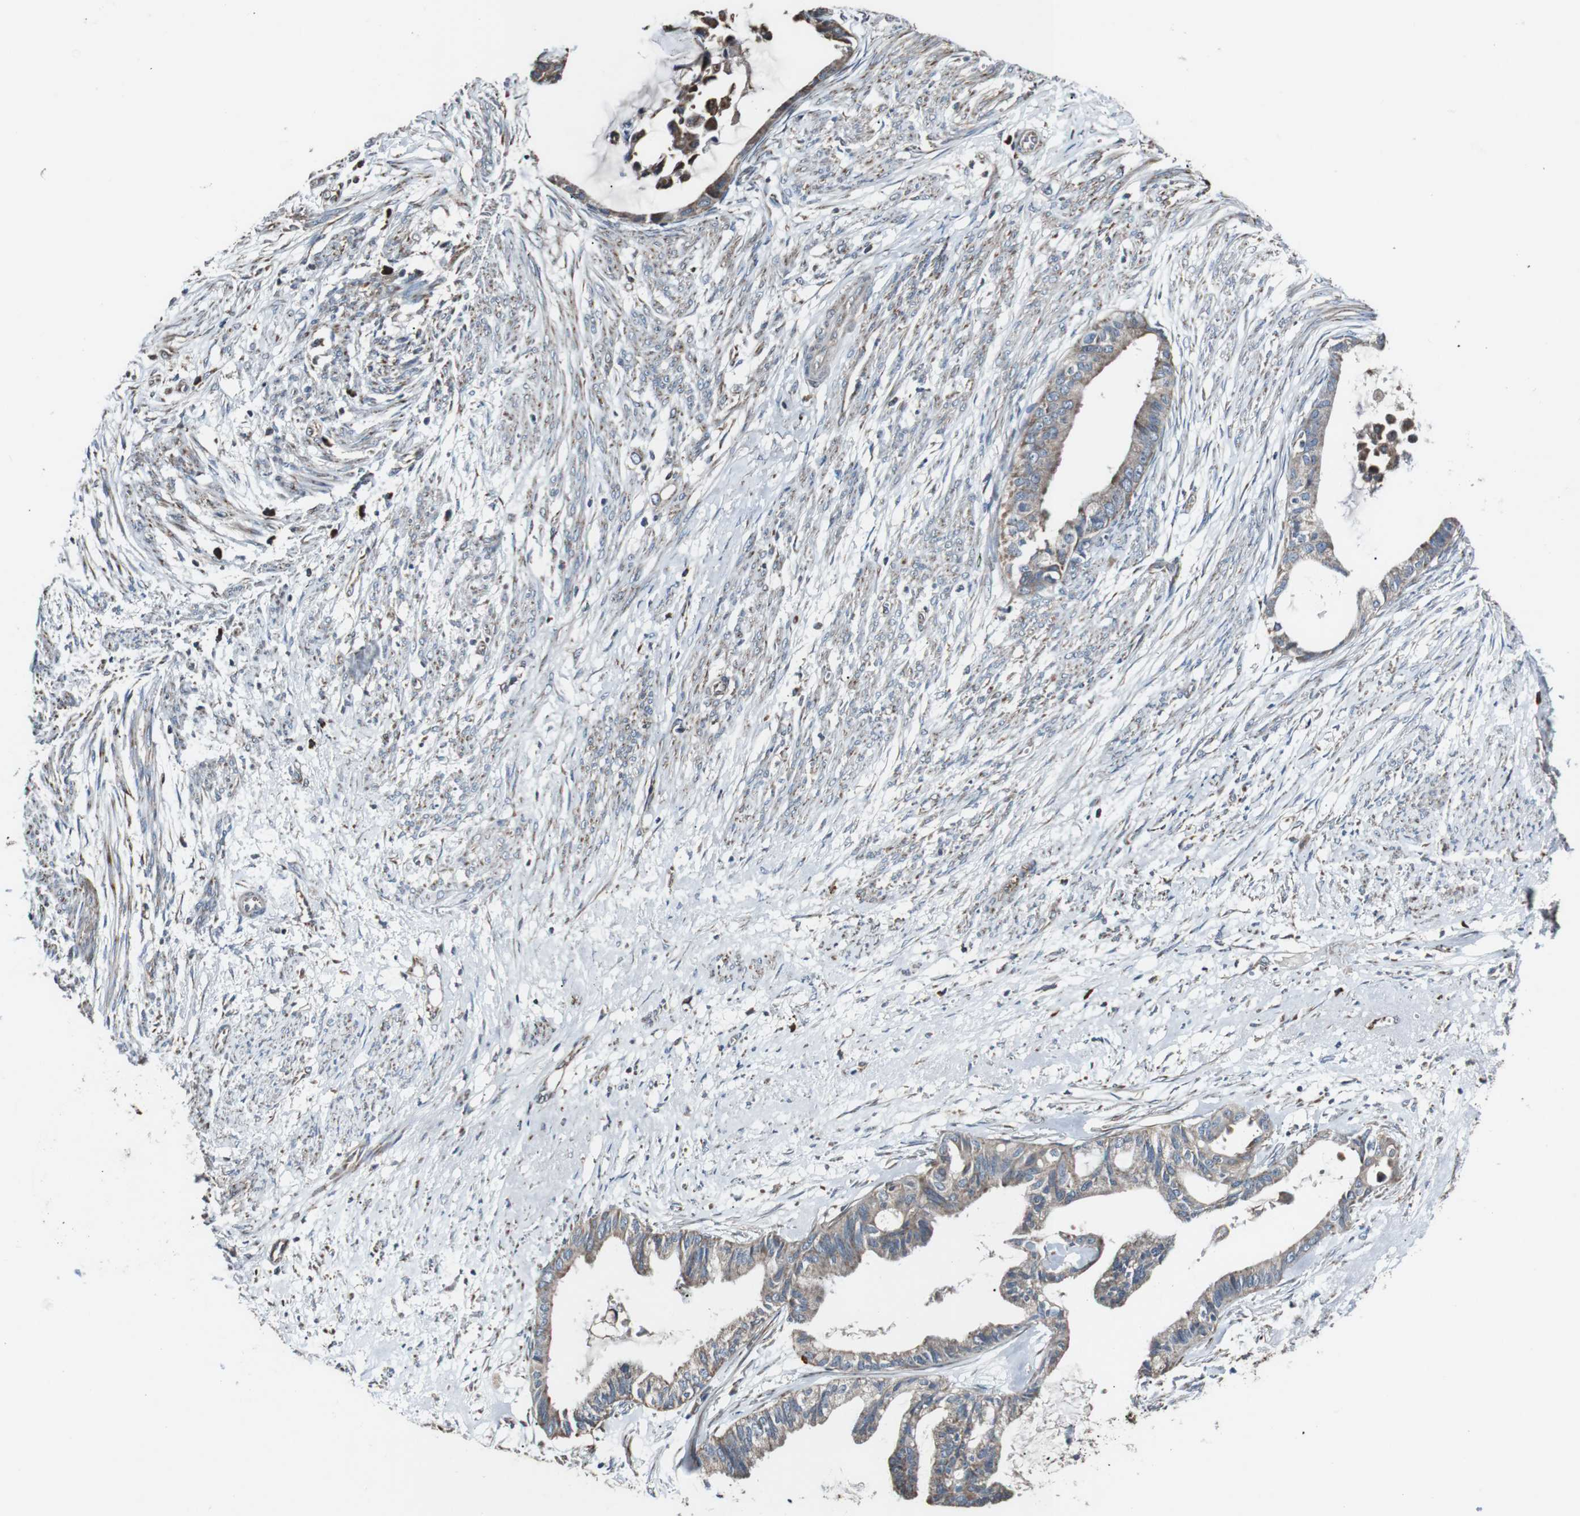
{"staining": {"intensity": "weak", "quantity": "<25%", "location": "cytoplasmic/membranous"}, "tissue": "cervical cancer", "cell_type": "Tumor cells", "image_type": "cancer", "snomed": [{"axis": "morphology", "description": "Normal tissue, NOS"}, {"axis": "morphology", "description": "Adenocarcinoma, NOS"}, {"axis": "topography", "description": "Cervix"}, {"axis": "topography", "description": "Endometrium"}], "caption": "Human cervical cancer stained for a protein using immunohistochemistry (IHC) exhibits no staining in tumor cells.", "gene": "CISD2", "patient": {"sex": "female", "age": 86}}